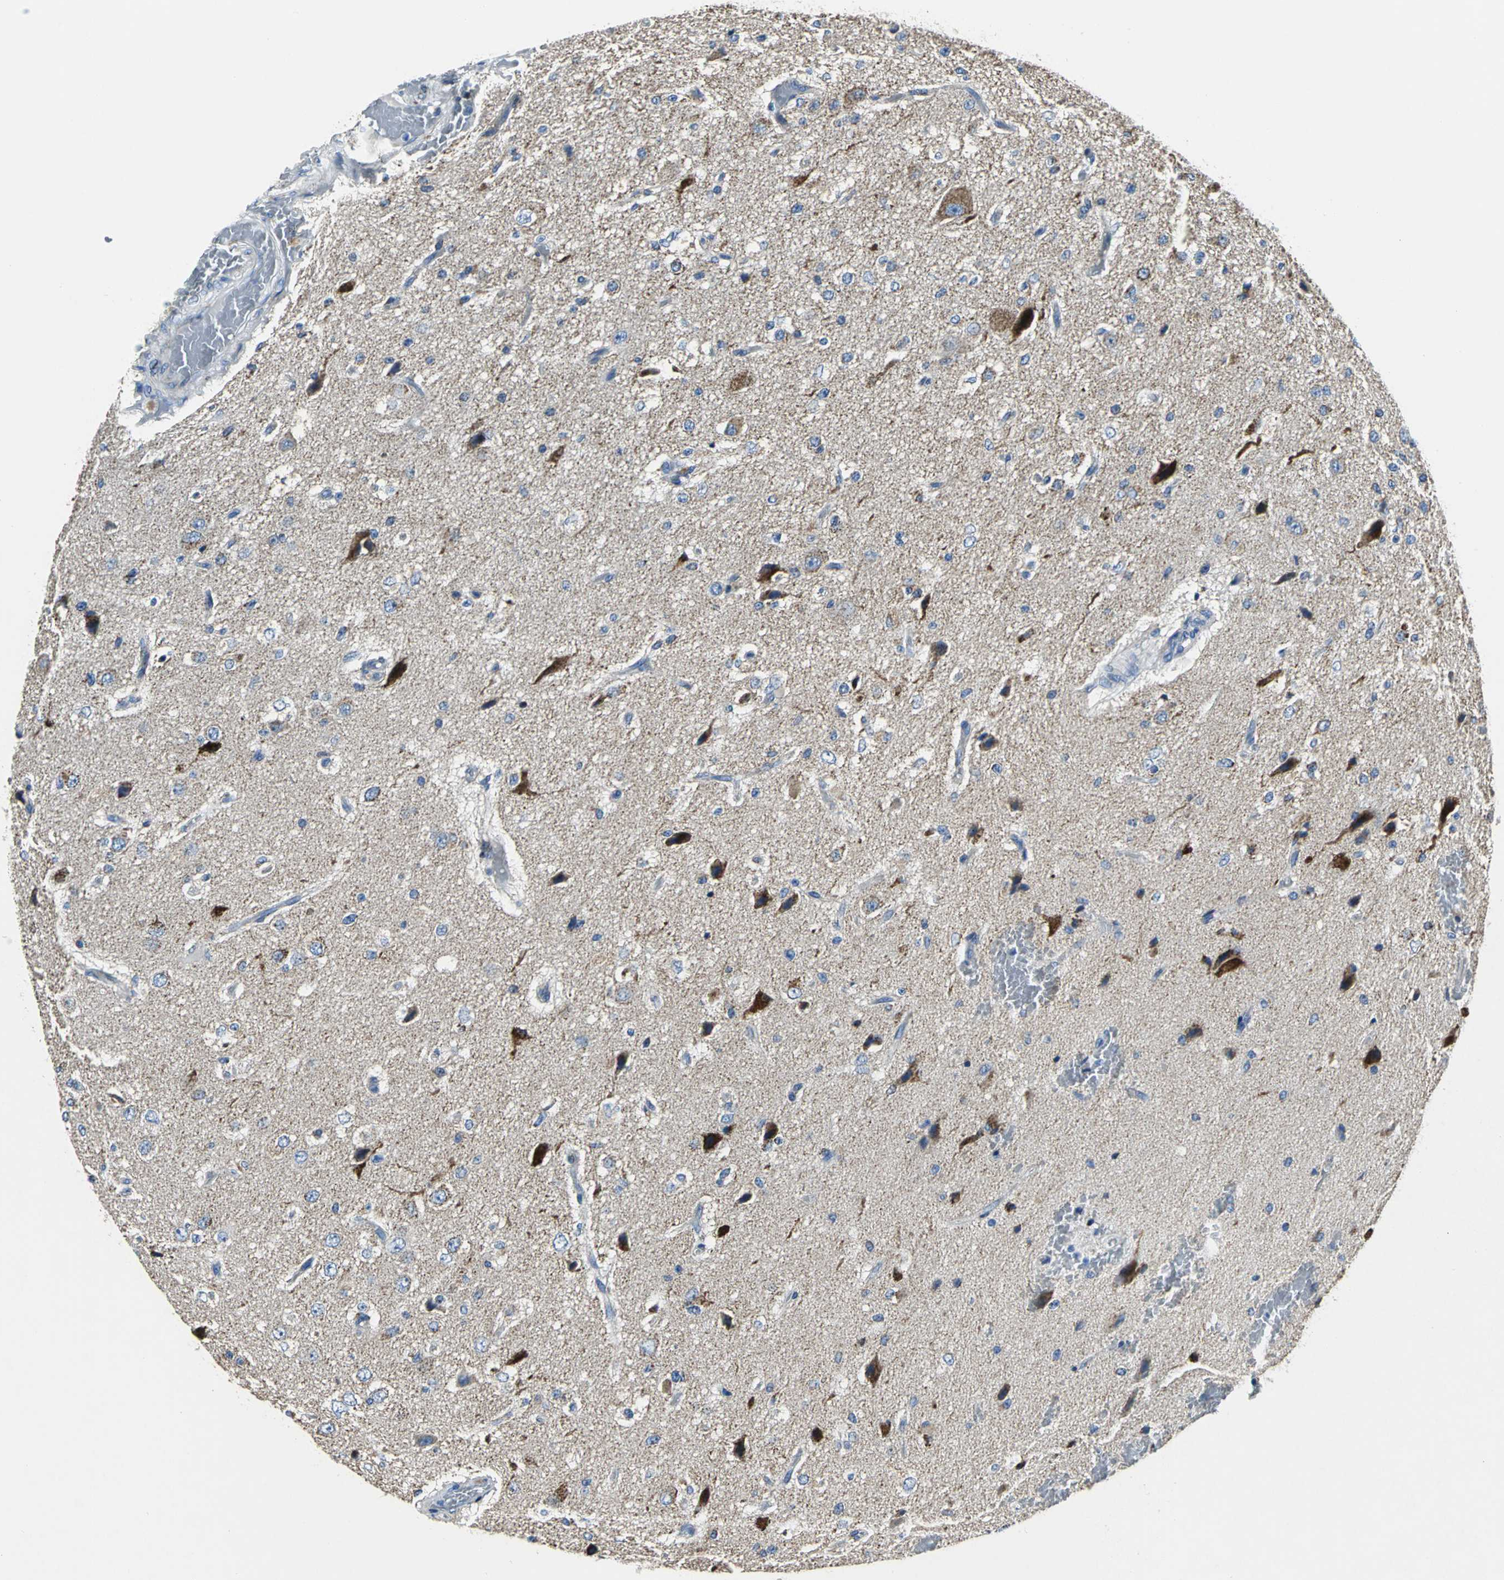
{"staining": {"intensity": "weak", "quantity": "25%-75%", "location": "cytoplasmic/membranous"}, "tissue": "glioma", "cell_type": "Tumor cells", "image_type": "cancer", "snomed": [{"axis": "morphology", "description": "Glioma, malignant, High grade"}, {"axis": "topography", "description": "pancreas cauda"}], "caption": "This photomicrograph displays immunohistochemistry (IHC) staining of human malignant glioma (high-grade), with low weak cytoplasmic/membranous staining in approximately 25%-75% of tumor cells.", "gene": "IFI6", "patient": {"sex": "male", "age": 60}}